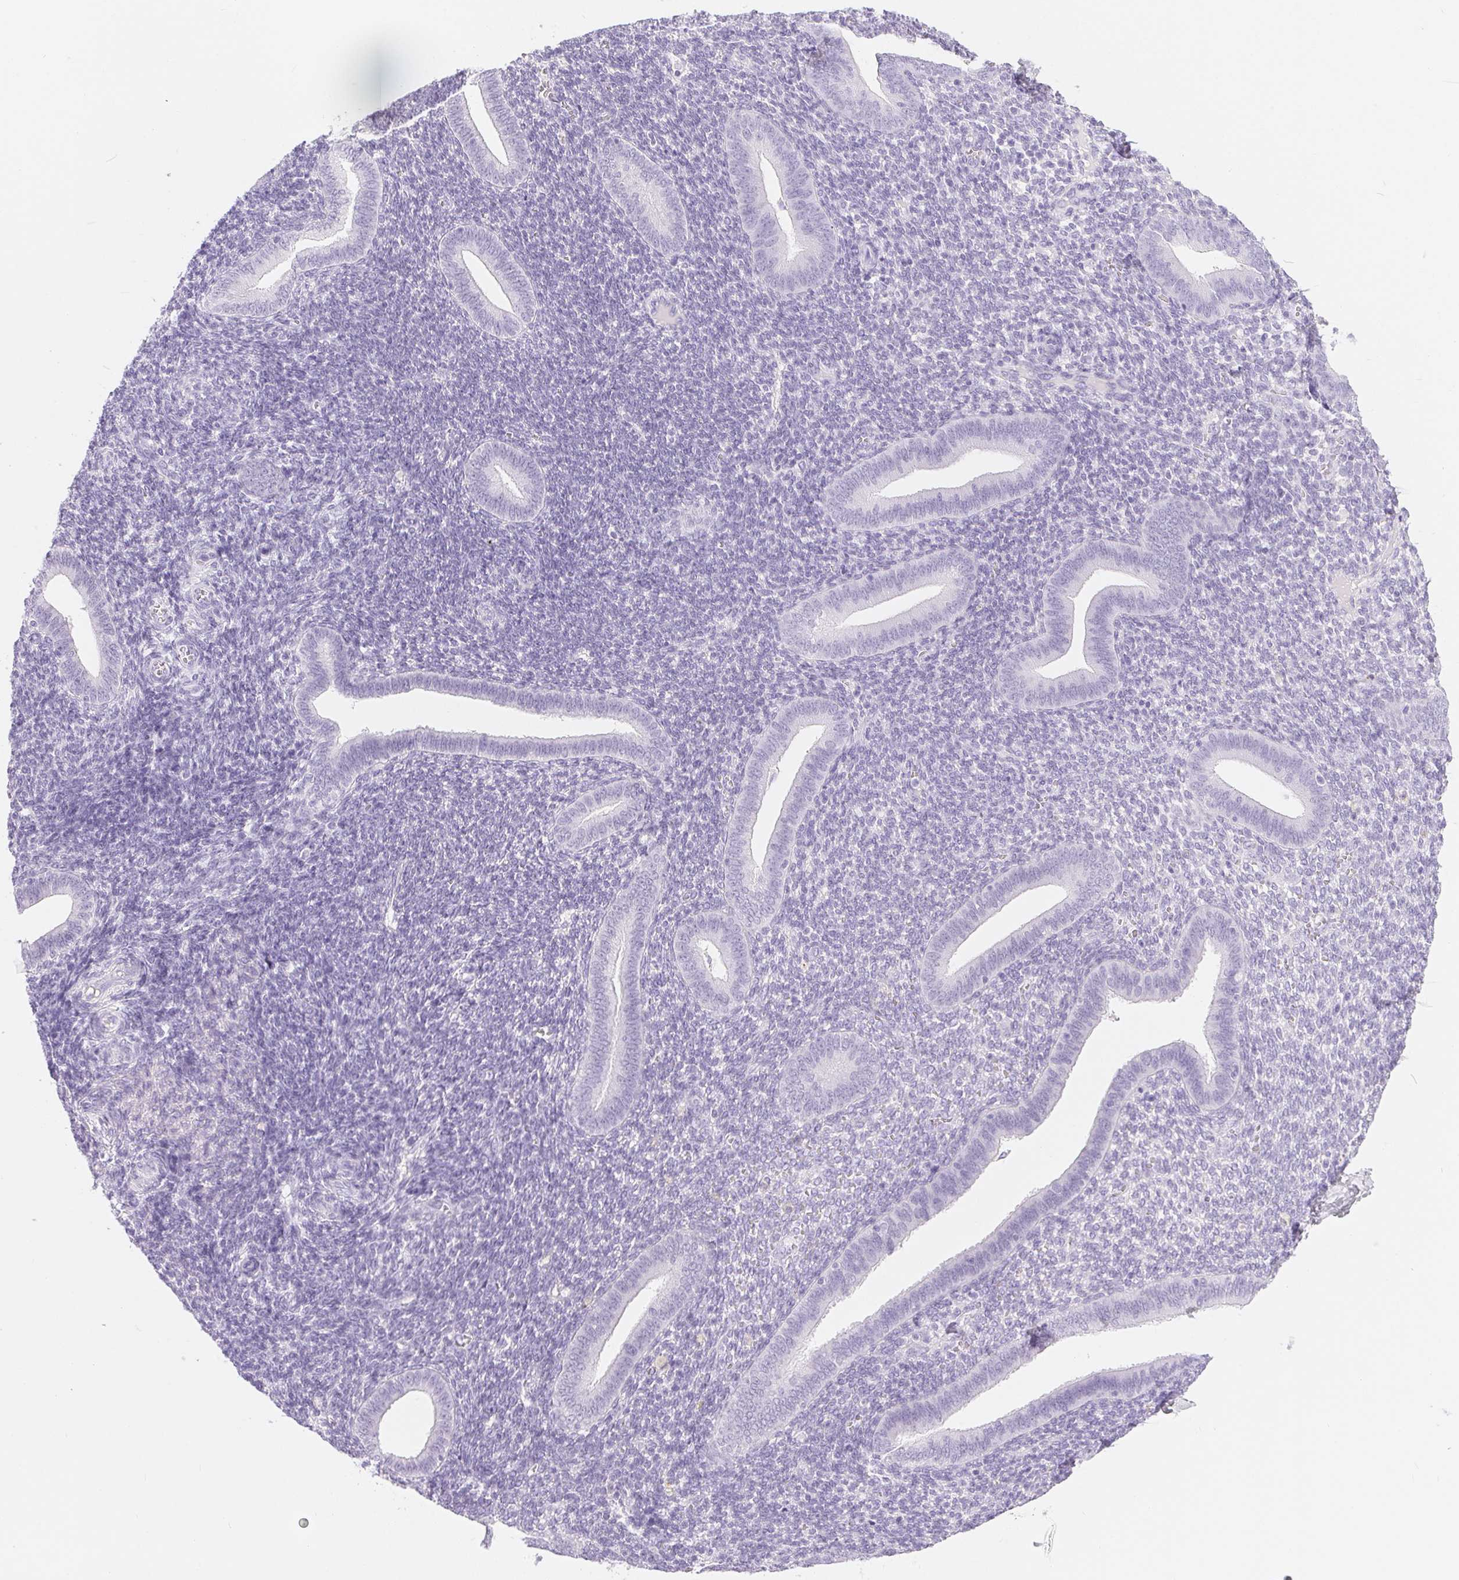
{"staining": {"intensity": "negative", "quantity": "none", "location": "none"}, "tissue": "endometrium", "cell_type": "Cells in endometrial stroma", "image_type": "normal", "snomed": [{"axis": "morphology", "description": "Normal tissue, NOS"}, {"axis": "topography", "description": "Endometrium"}], "caption": "An immunohistochemistry (IHC) histopathology image of unremarkable endometrium is shown. There is no staining in cells in endometrial stroma of endometrium. The staining was performed using DAB to visualize the protein expression in brown, while the nuclei were stained in blue with hematoxylin (Magnification: 20x).", "gene": "XDH", "patient": {"sex": "female", "age": 25}}